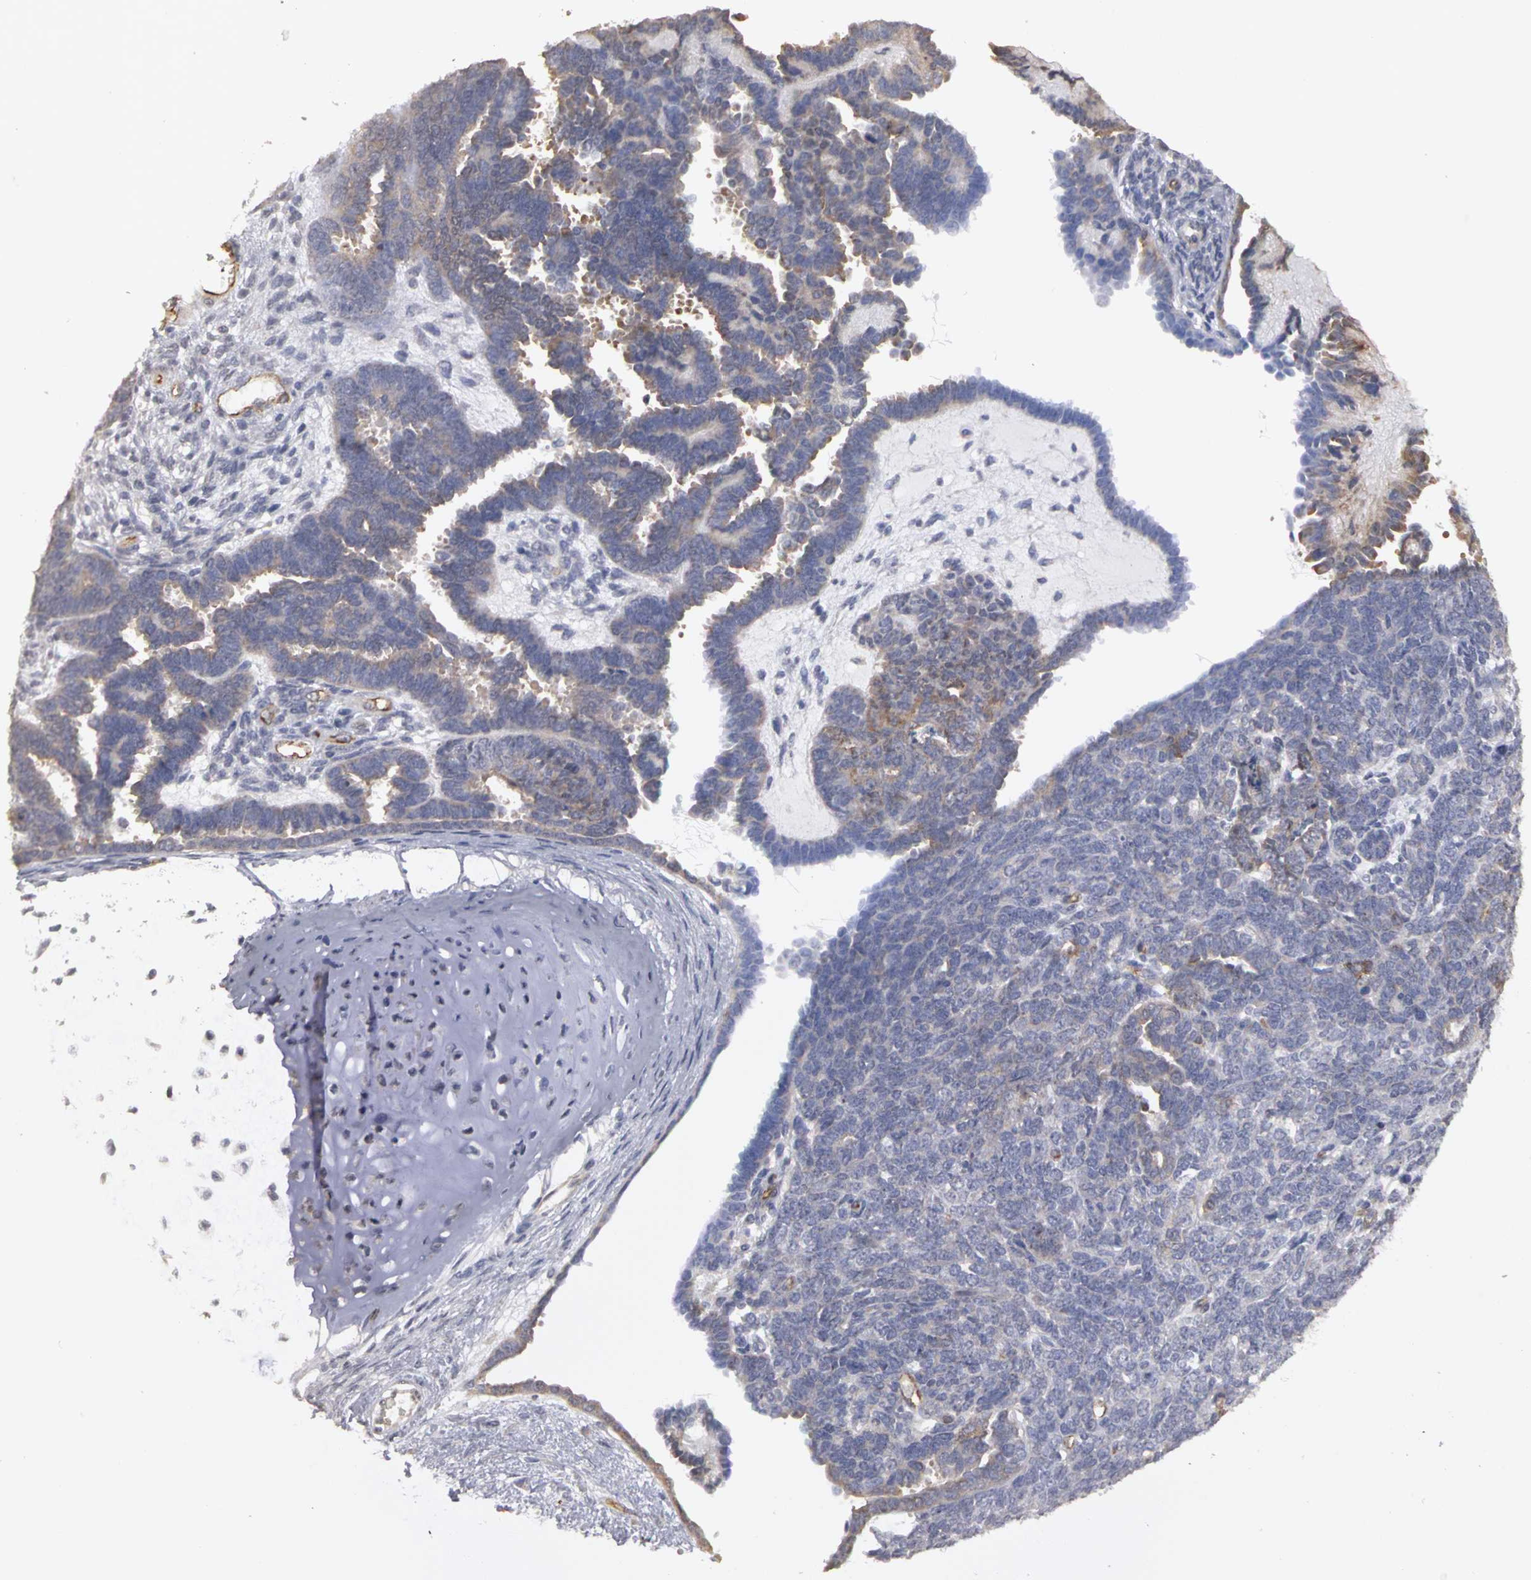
{"staining": {"intensity": "moderate", "quantity": "25%-75%", "location": "cytoplasmic/membranous"}, "tissue": "endometrial cancer", "cell_type": "Tumor cells", "image_type": "cancer", "snomed": [{"axis": "morphology", "description": "Neoplasm, malignant, NOS"}, {"axis": "topography", "description": "Endometrium"}], "caption": "Tumor cells show medium levels of moderate cytoplasmic/membranous staining in approximately 25%-75% of cells in endometrial cancer (neoplasm (malignant)). Using DAB (brown) and hematoxylin (blue) stains, captured at high magnification using brightfield microscopy.", "gene": "PLEKHA1", "patient": {"sex": "female", "age": 74}}